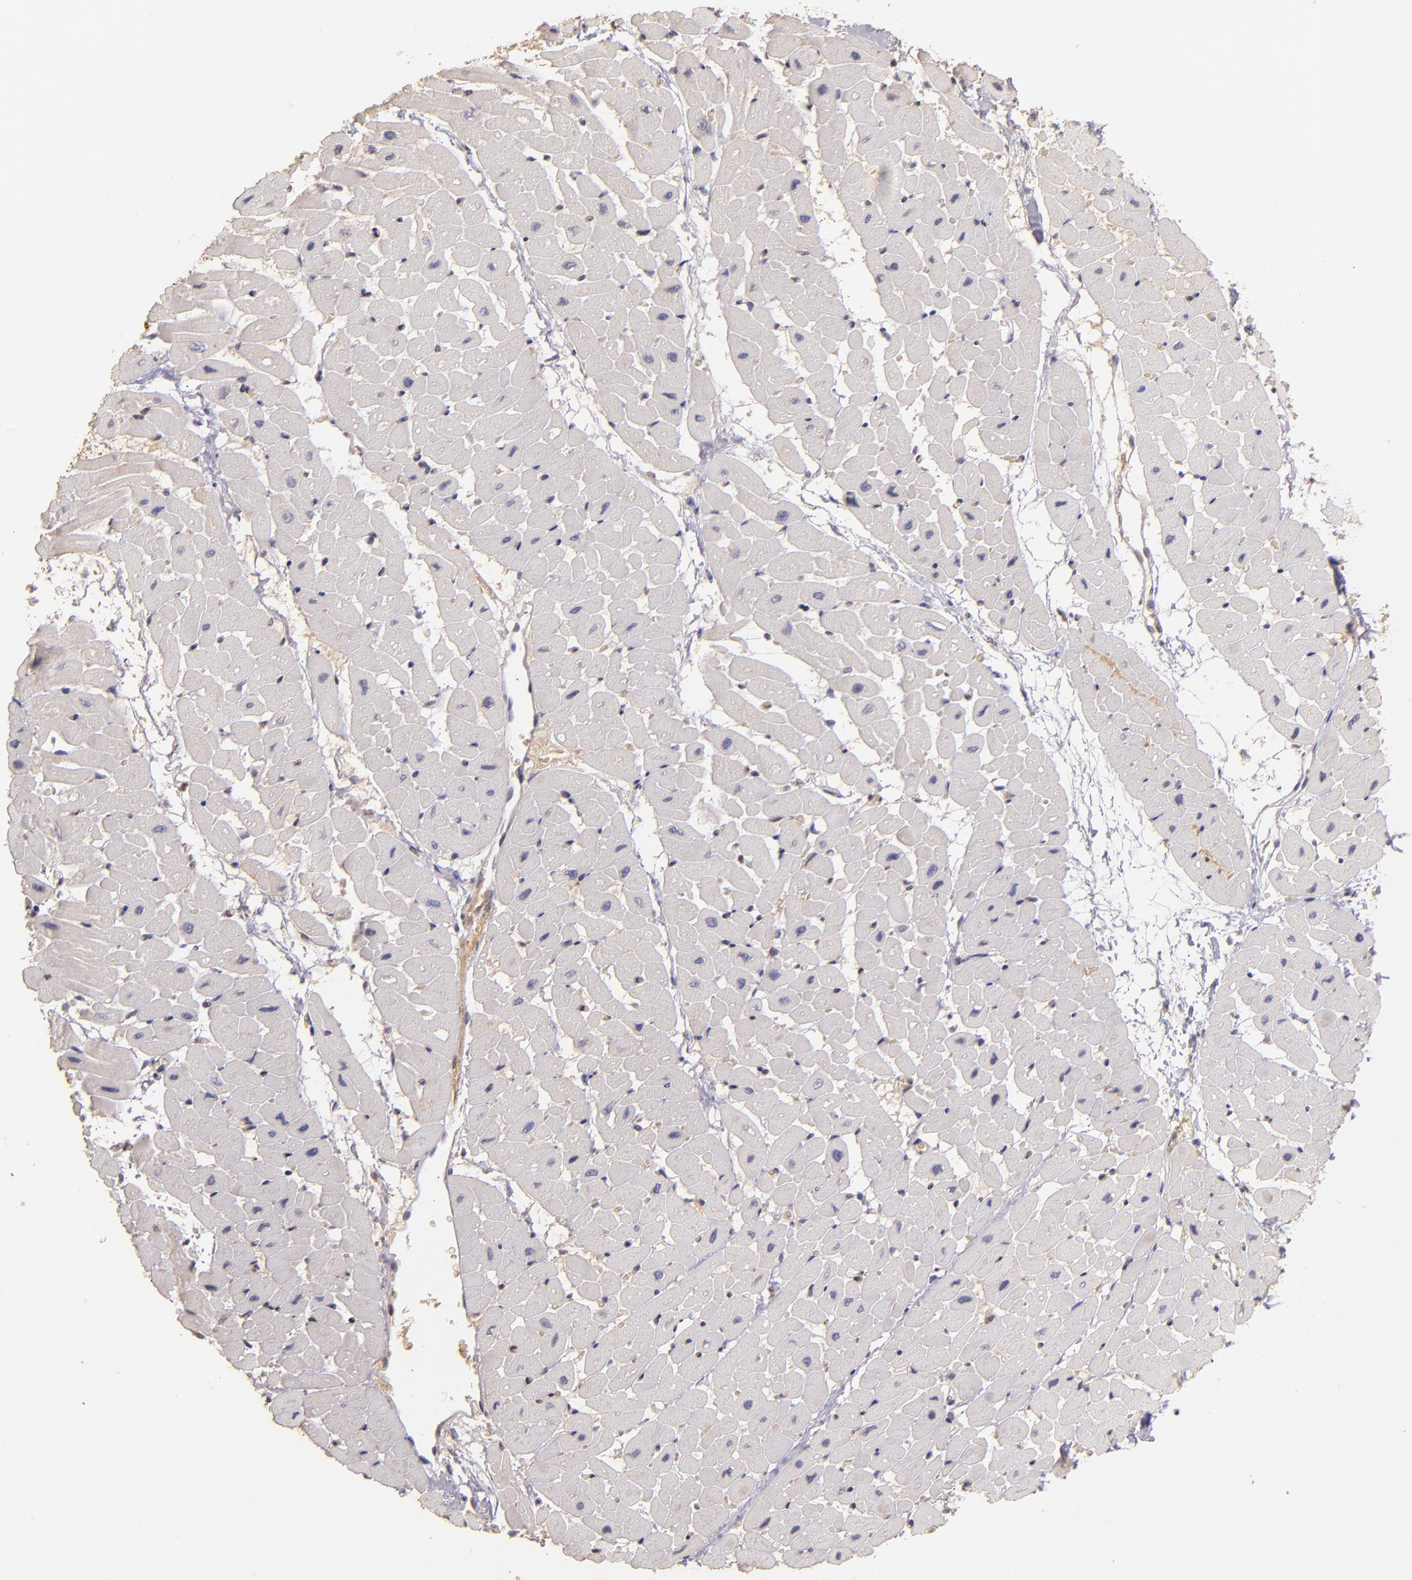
{"staining": {"intensity": "negative", "quantity": "none", "location": "none"}, "tissue": "heart muscle", "cell_type": "Cardiomyocytes", "image_type": "normal", "snomed": [{"axis": "morphology", "description": "Normal tissue, NOS"}, {"axis": "topography", "description": "Heart"}], "caption": "DAB (3,3'-diaminobenzidine) immunohistochemical staining of unremarkable heart muscle shows no significant positivity in cardiomyocytes.", "gene": "SERPINC1", "patient": {"sex": "male", "age": 45}}